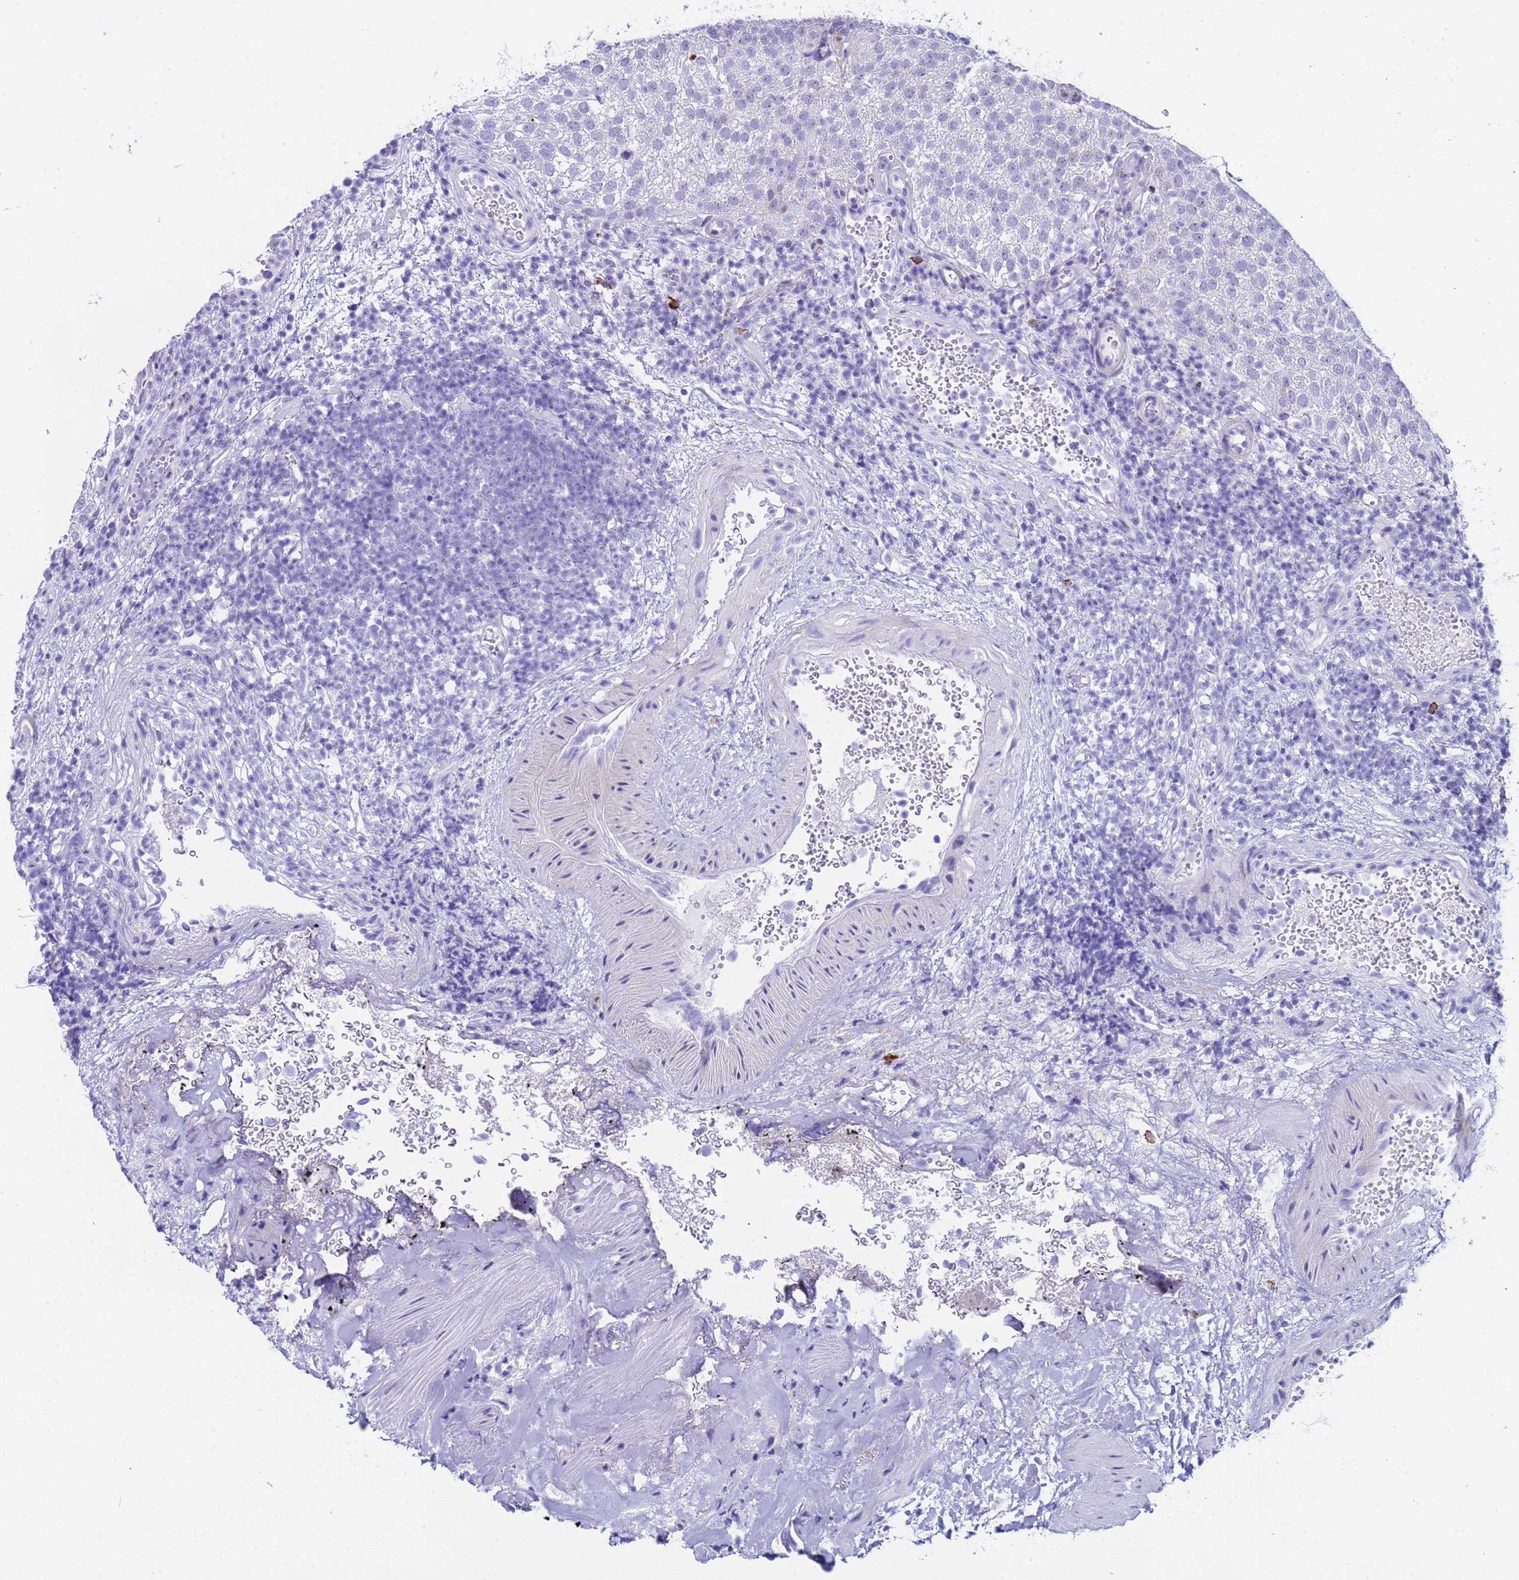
{"staining": {"intensity": "negative", "quantity": "none", "location": "none"}, "tissue": "urothelial cancer", "cell_type": "Tumor cells", "image_type": "cancer", "snomed": [{"axis": "morphology", "description": "Urothelial carcinoma, Low grade"}, {"axis": "topography", "description": "Urinary bladder"}], "caption": "Tumor cells show no significant expression in urothelial carcinoma (low-grade).", "gene": "POP5", "patient": {"sex": "male", "age": 78}}